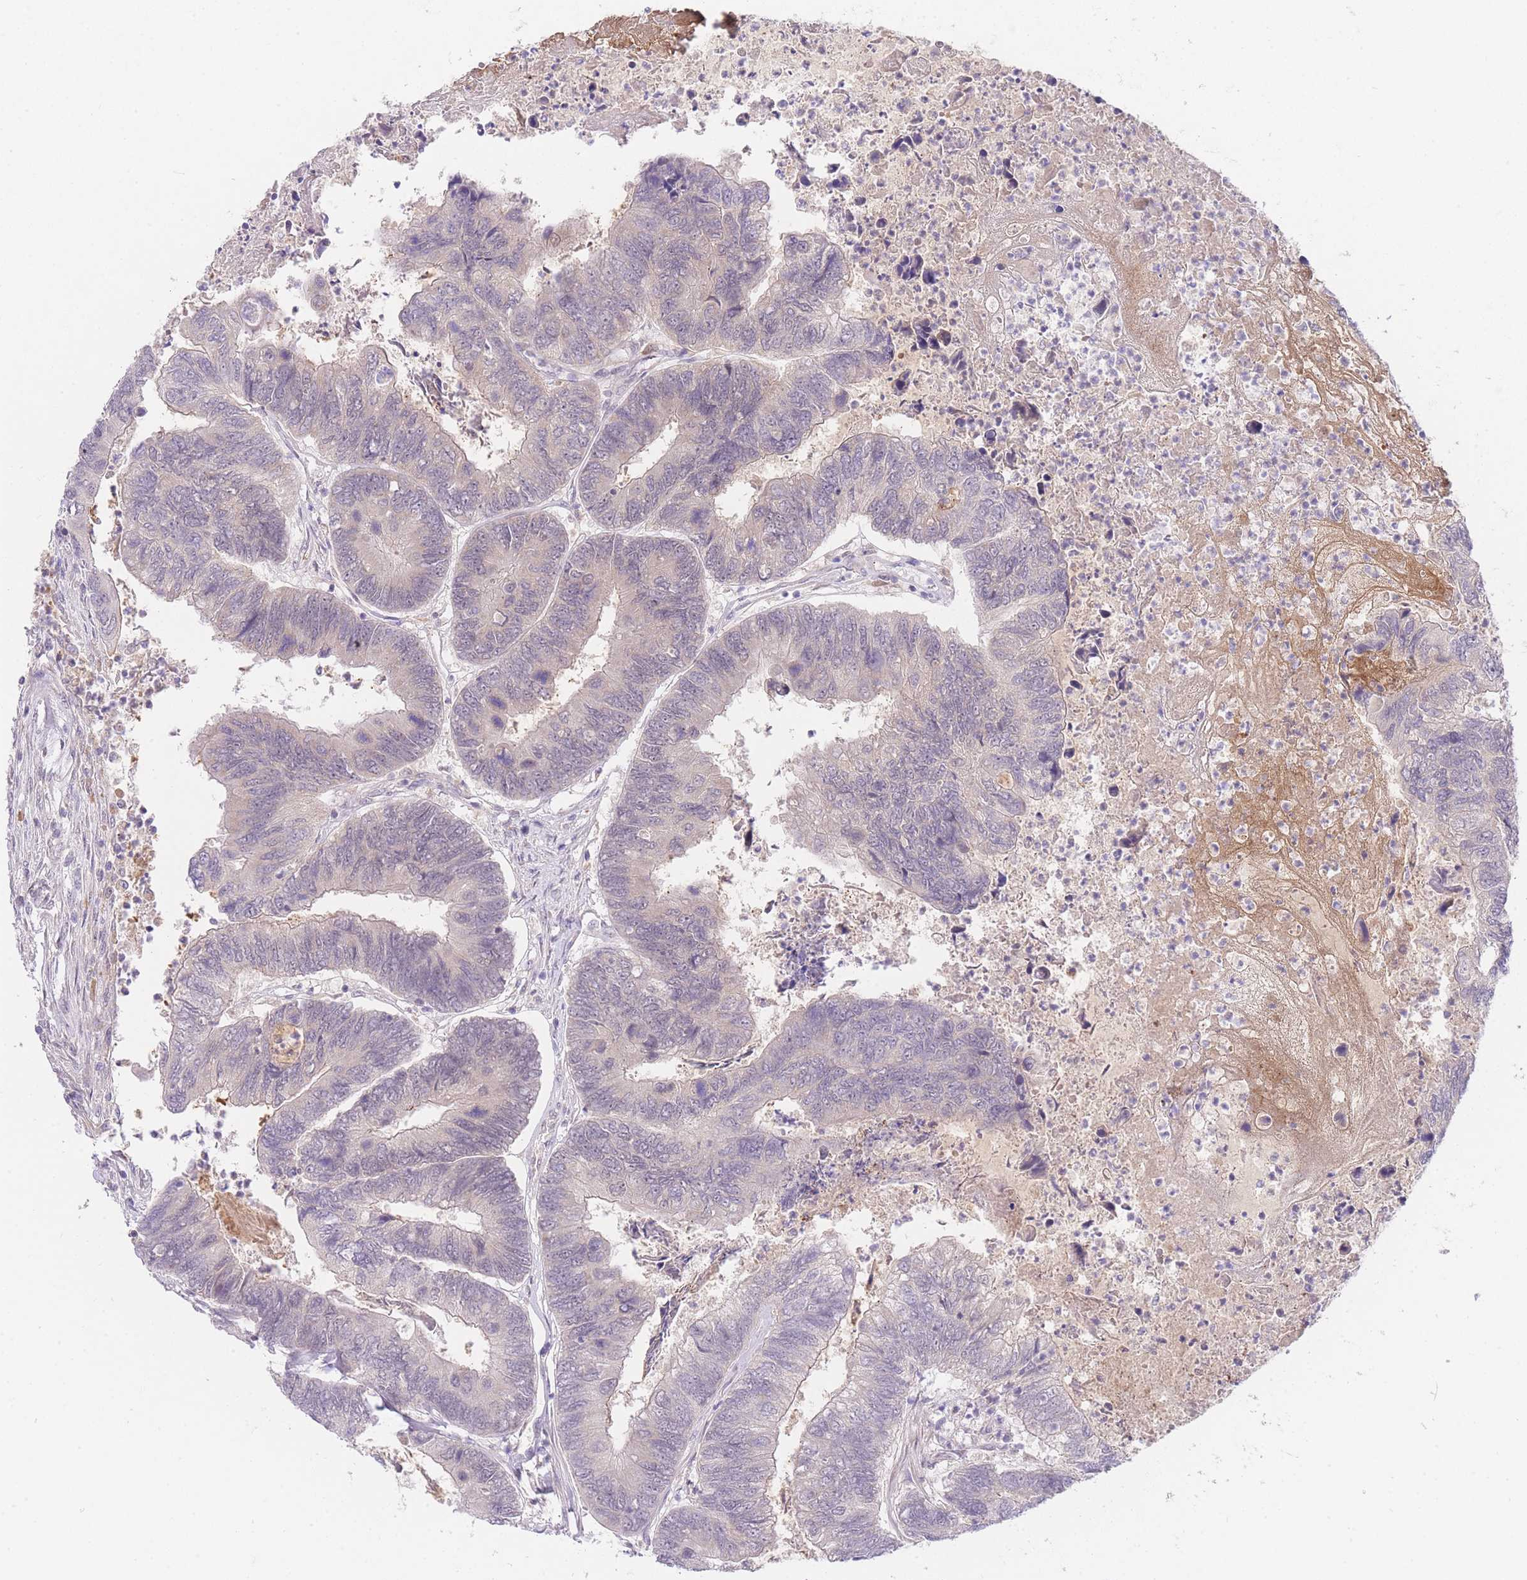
{"staining": {"intensity": "weak", "quantity": "25%-75%", "location": "nuclear"}, "tissue": "colorectal cancer", "cell_type": "Tumor cells", "image_type": "cancer", "snomed": [{"axis": "morphology", "description": "Adenocarcinoma, NOS"}, {"axis": "topography", "description": "Colon"}], "caption": "DAB immunohistochemical staining of adenocarcinoma (colorectal) demonstrates weak nuclear protein expression in about 25%-75% of tumor cells. (DAB IHC with brightfield microscopy, high magnification).", "gene": "SLC25A33", "patient": {"sex": "female", "age": 67}}